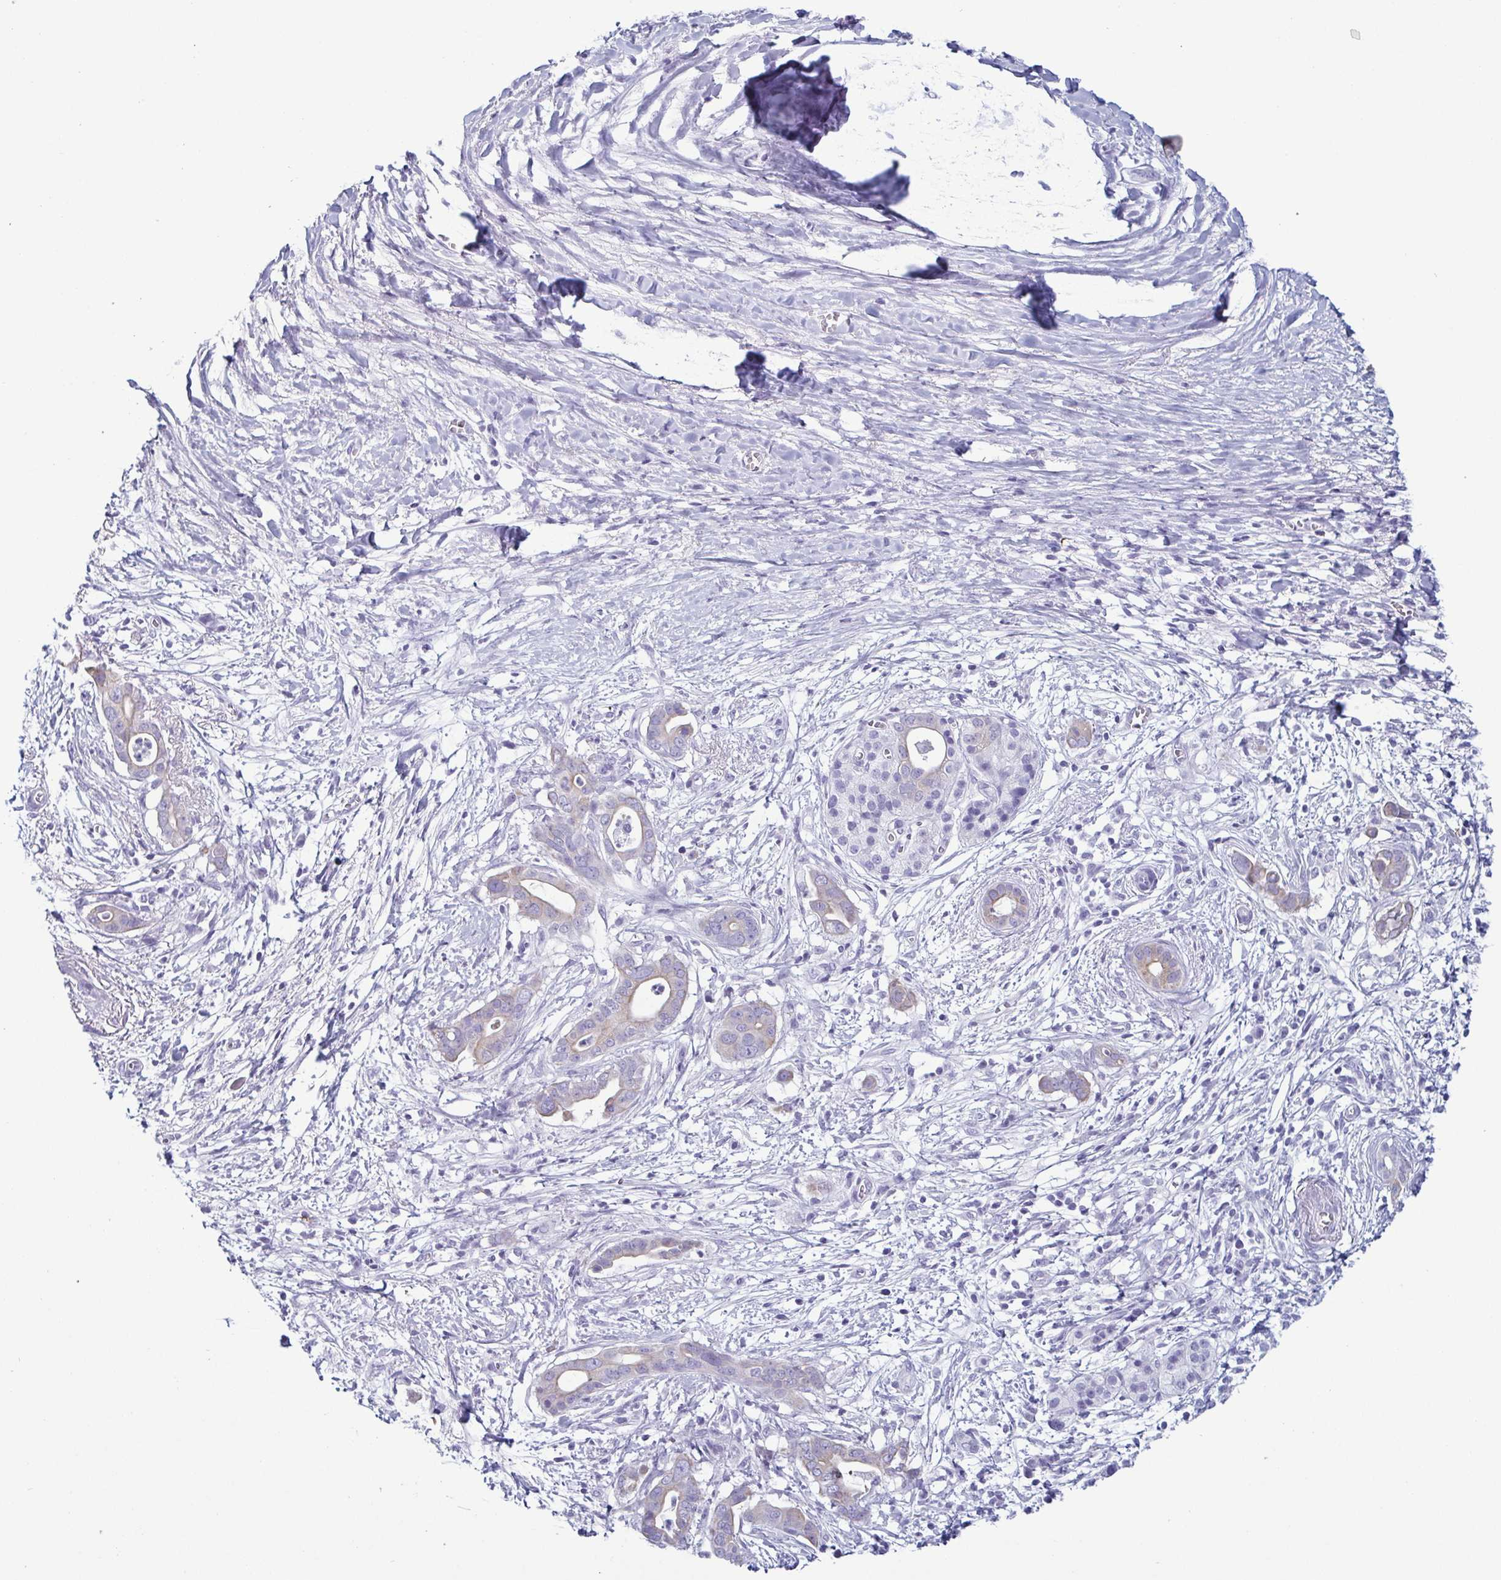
{"staining": {"intensity": "weak", "quantity": "<25%", "location": "cytoplasmic/membranous"}, "tissue": "pancreatic cancer", "cell_type": "Tumor cells", "image_type": "cancer", "snomed": [{"axis": "morphology", "description": "Adenocarcinoma, NOS"}, {"axis": "topography", "description": "Pancreas"}], "caption": "Protein analysis of pancreatic adenocarcinoma exhibits no significant staining in tumor cells.", "gene": "KRT10", "patient": {"sex": "male", "age": 61}}